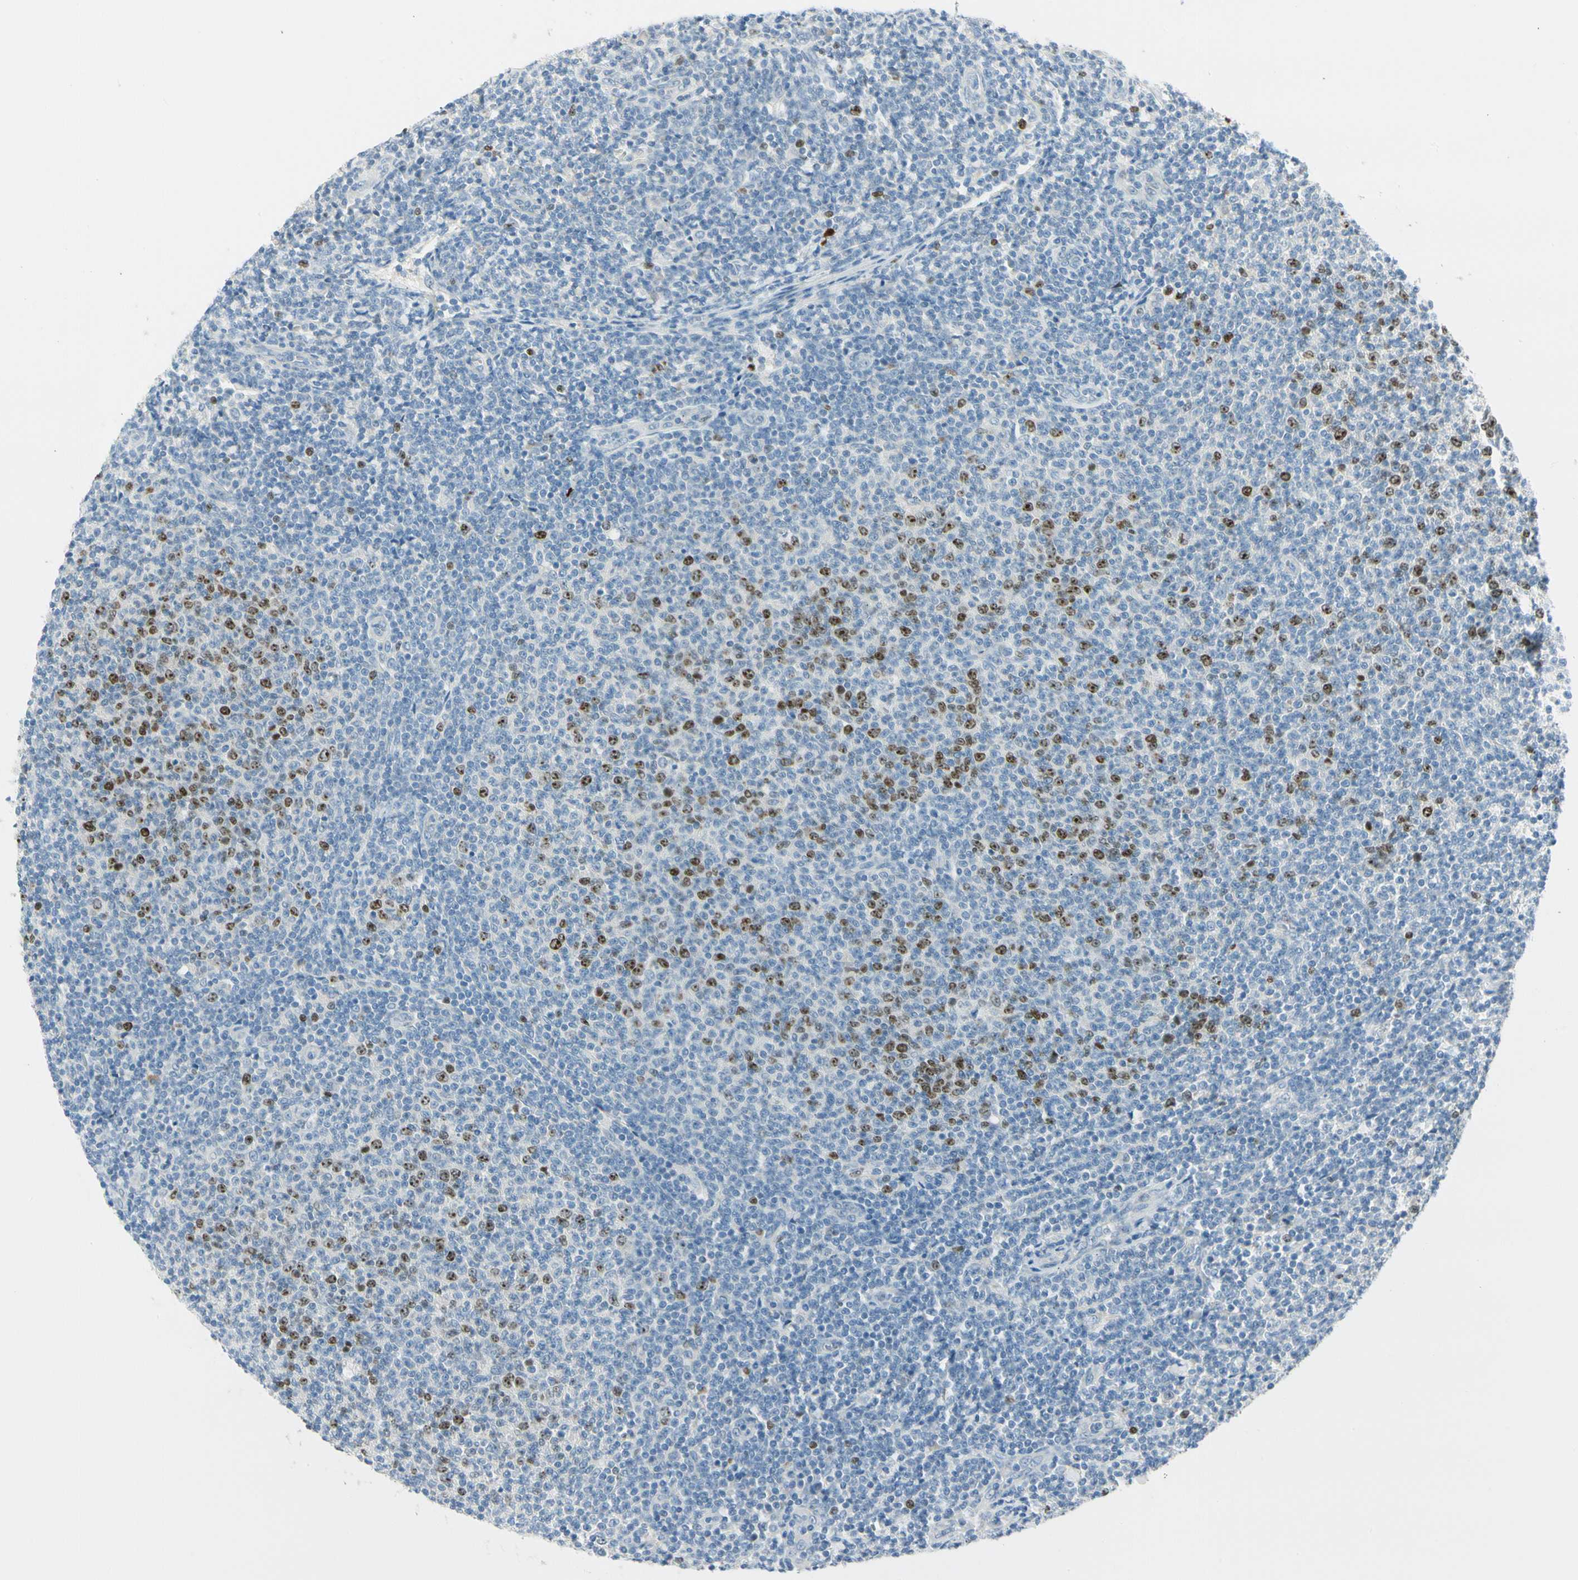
{"staining": {"intensity": "moderate", "quantity": "<25%", "location": "nuclear"}, "tissue": "lymphoma", "cell_type": "Tumor cells", "image_type": "cancer", "snomed": [{"axis": "morphology", "description": "Malignant lymphoma, non-Hodgkin's type, Low grade"}, {"axis": "topography", "description": "Lymph node"}], "caption": "IHC staining of lymphoma, which exhibits low levels of moderate nuclear staining in approximately <25% of tumor cells indicating moderate nuclear protein staining. The staining was performed using DAB (3,3'-diaminobenzidine) (brown) for protein detection and nuclei were counterstained in hematoxylin (blue).", "gene": "PITX1", "patient": {"sex": "male", "age": 66}}